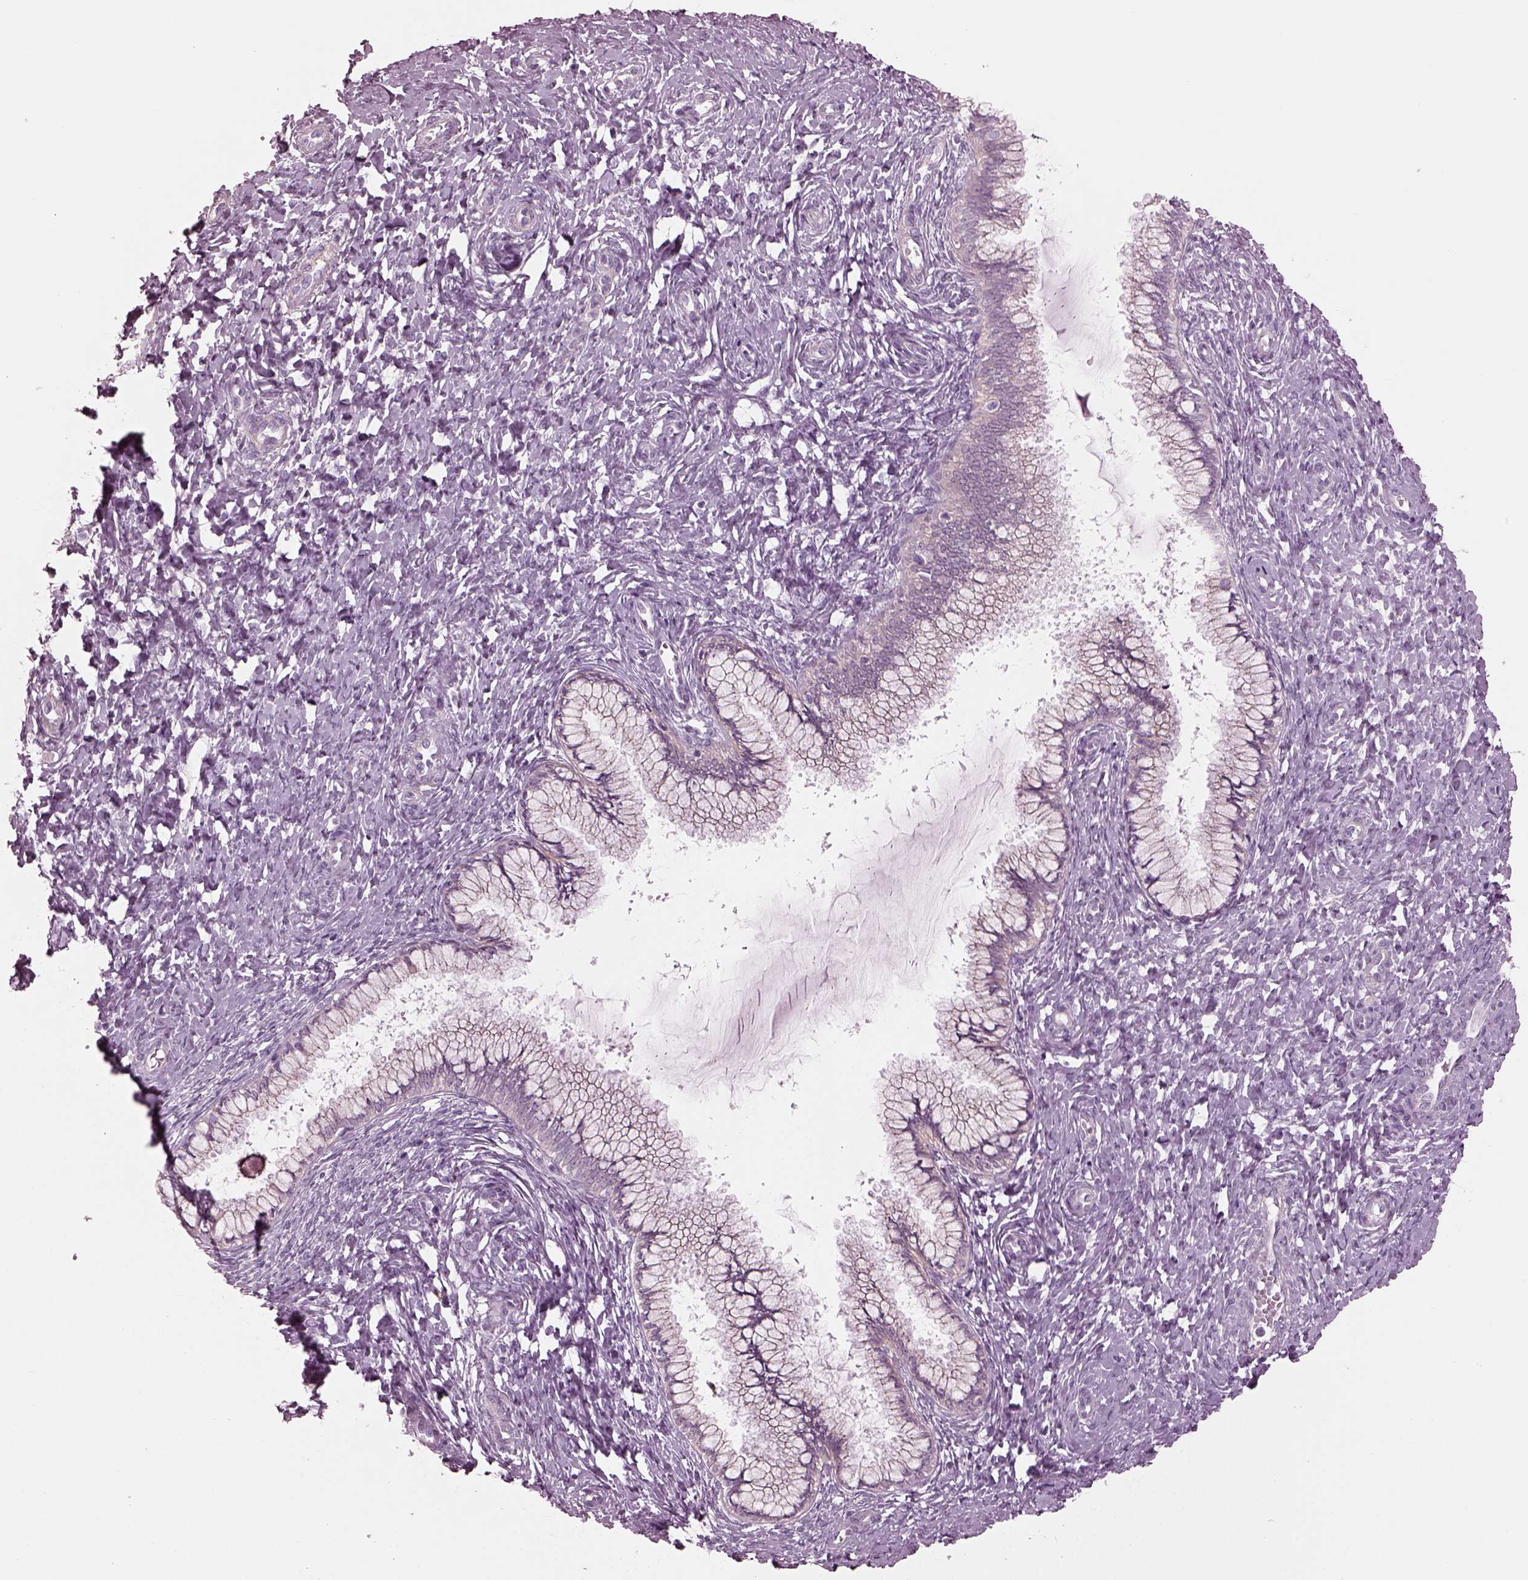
{"staining": {"intensity": "negative", "quantity": "none", "location": "none"}, "tissue": "cervix", "cell_type": "Glandular cells", "image_type": "normal", "snomed": [{"axis": "morphology", "description": "Normal tissue, NOS"}, {"axis": "topography", "description": "Cervix"}], "caption": "This is a photomicrograph of immunohistochemistry staining of unremarkable cervix, which shows no expression in glandular cells.", "gene": "BFSP1", "patient": {"sex": "female", "age": 37}}